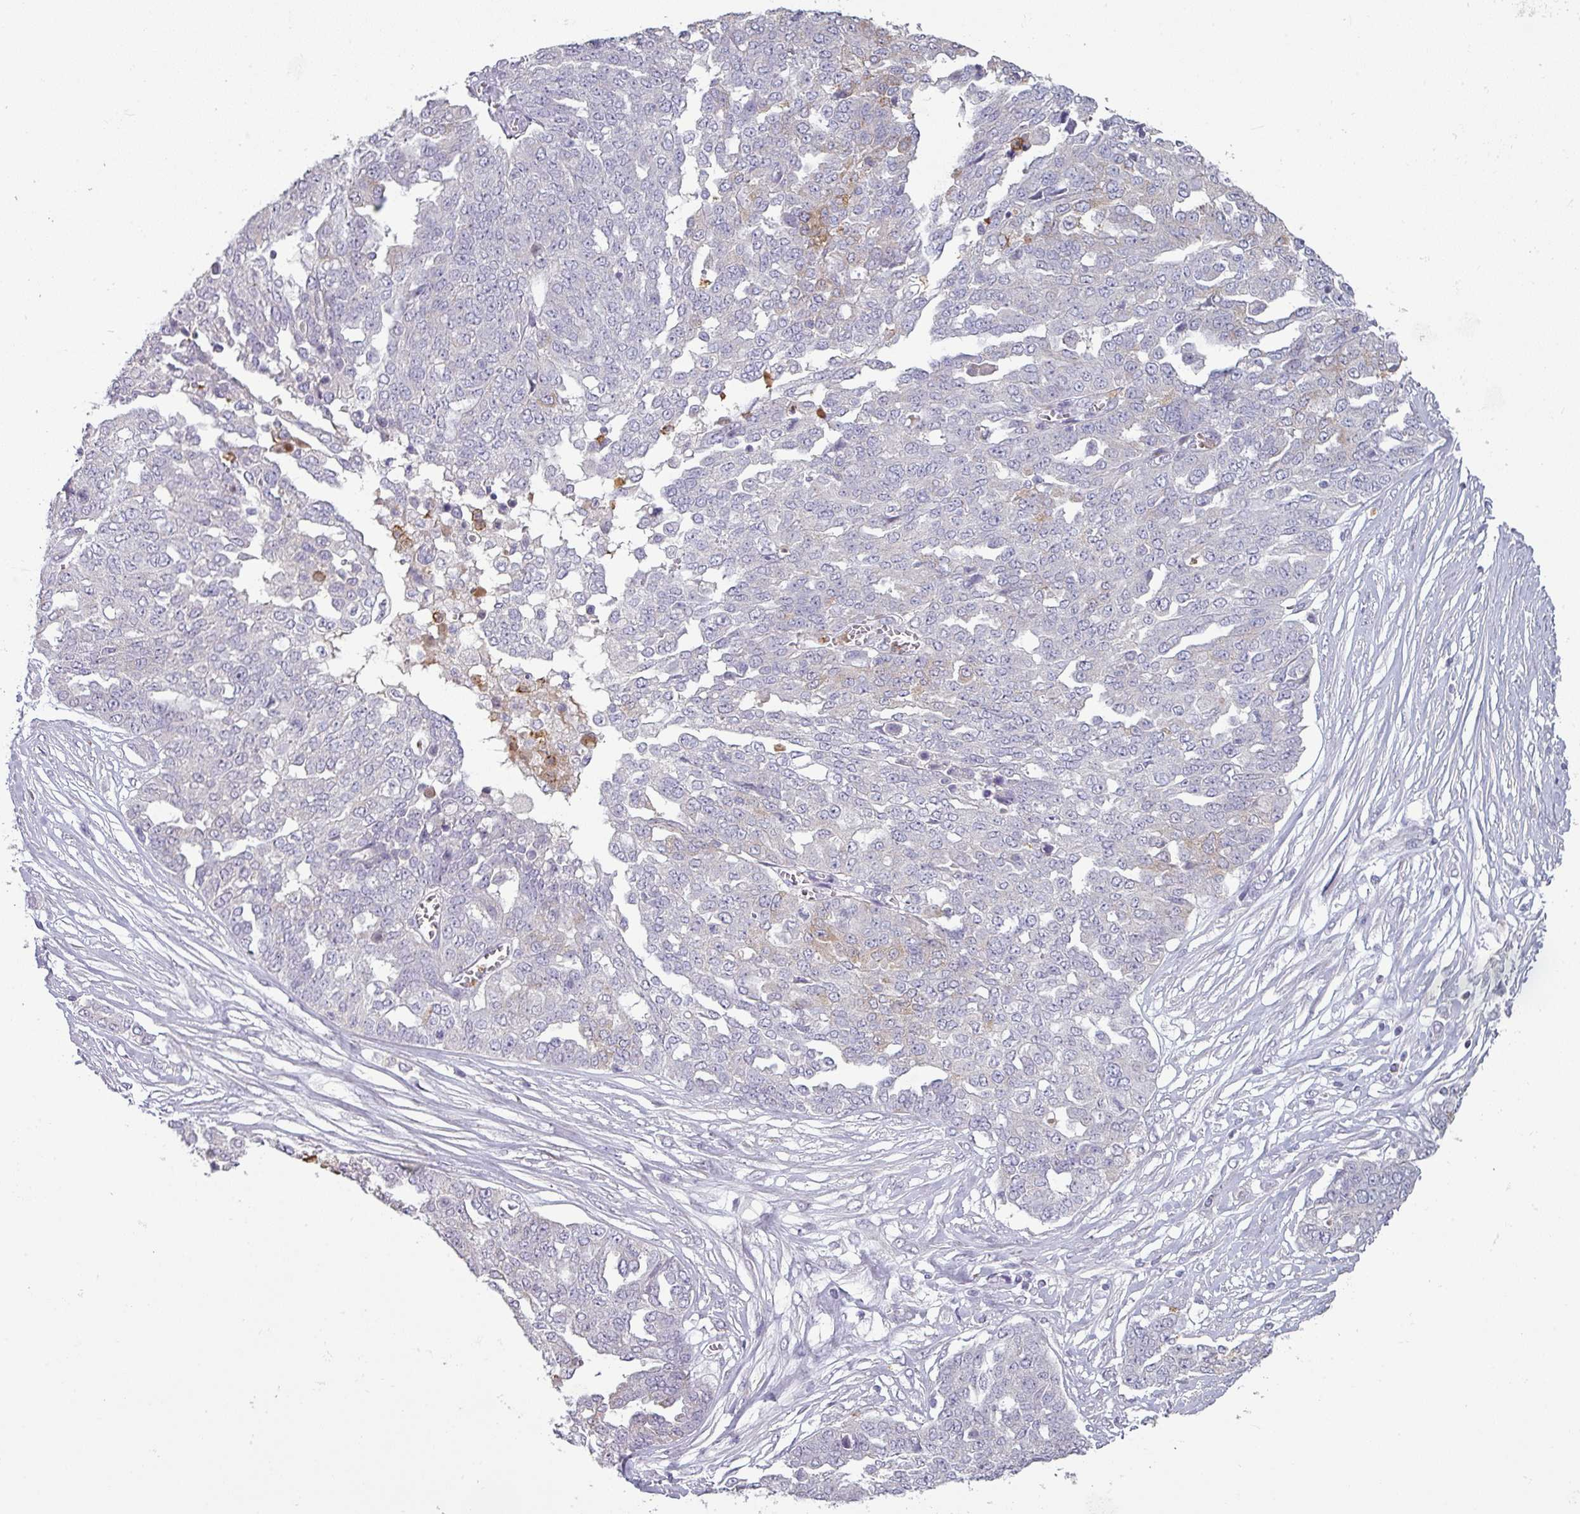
{"staining": {"intensity": "weak", "quantity": "25%-75%", "location": "cytoplasmic/membranous"}, "tissue": "ovarian cancer", "cell_type": "Tumor cells", "image_type": "cancer", "snomed": [{"axis": "morphology", "description": "Cystadenocarcinoma, serous, NOS"}, {"axis": "topography", "description": "Soft tissue"}, {"axis": "topography", "description": "Ovary"}], "caption": "IHC of human ovarian cancer shows low levels of weak cytoplasmic/membranous expression in approximately 25%-75% of tumor cells. (brown staining indicates protein expression, while blue staining denotes nuclei).", "gene": "MAGEC3", "patient": {"sex": "female", "age": 57}}